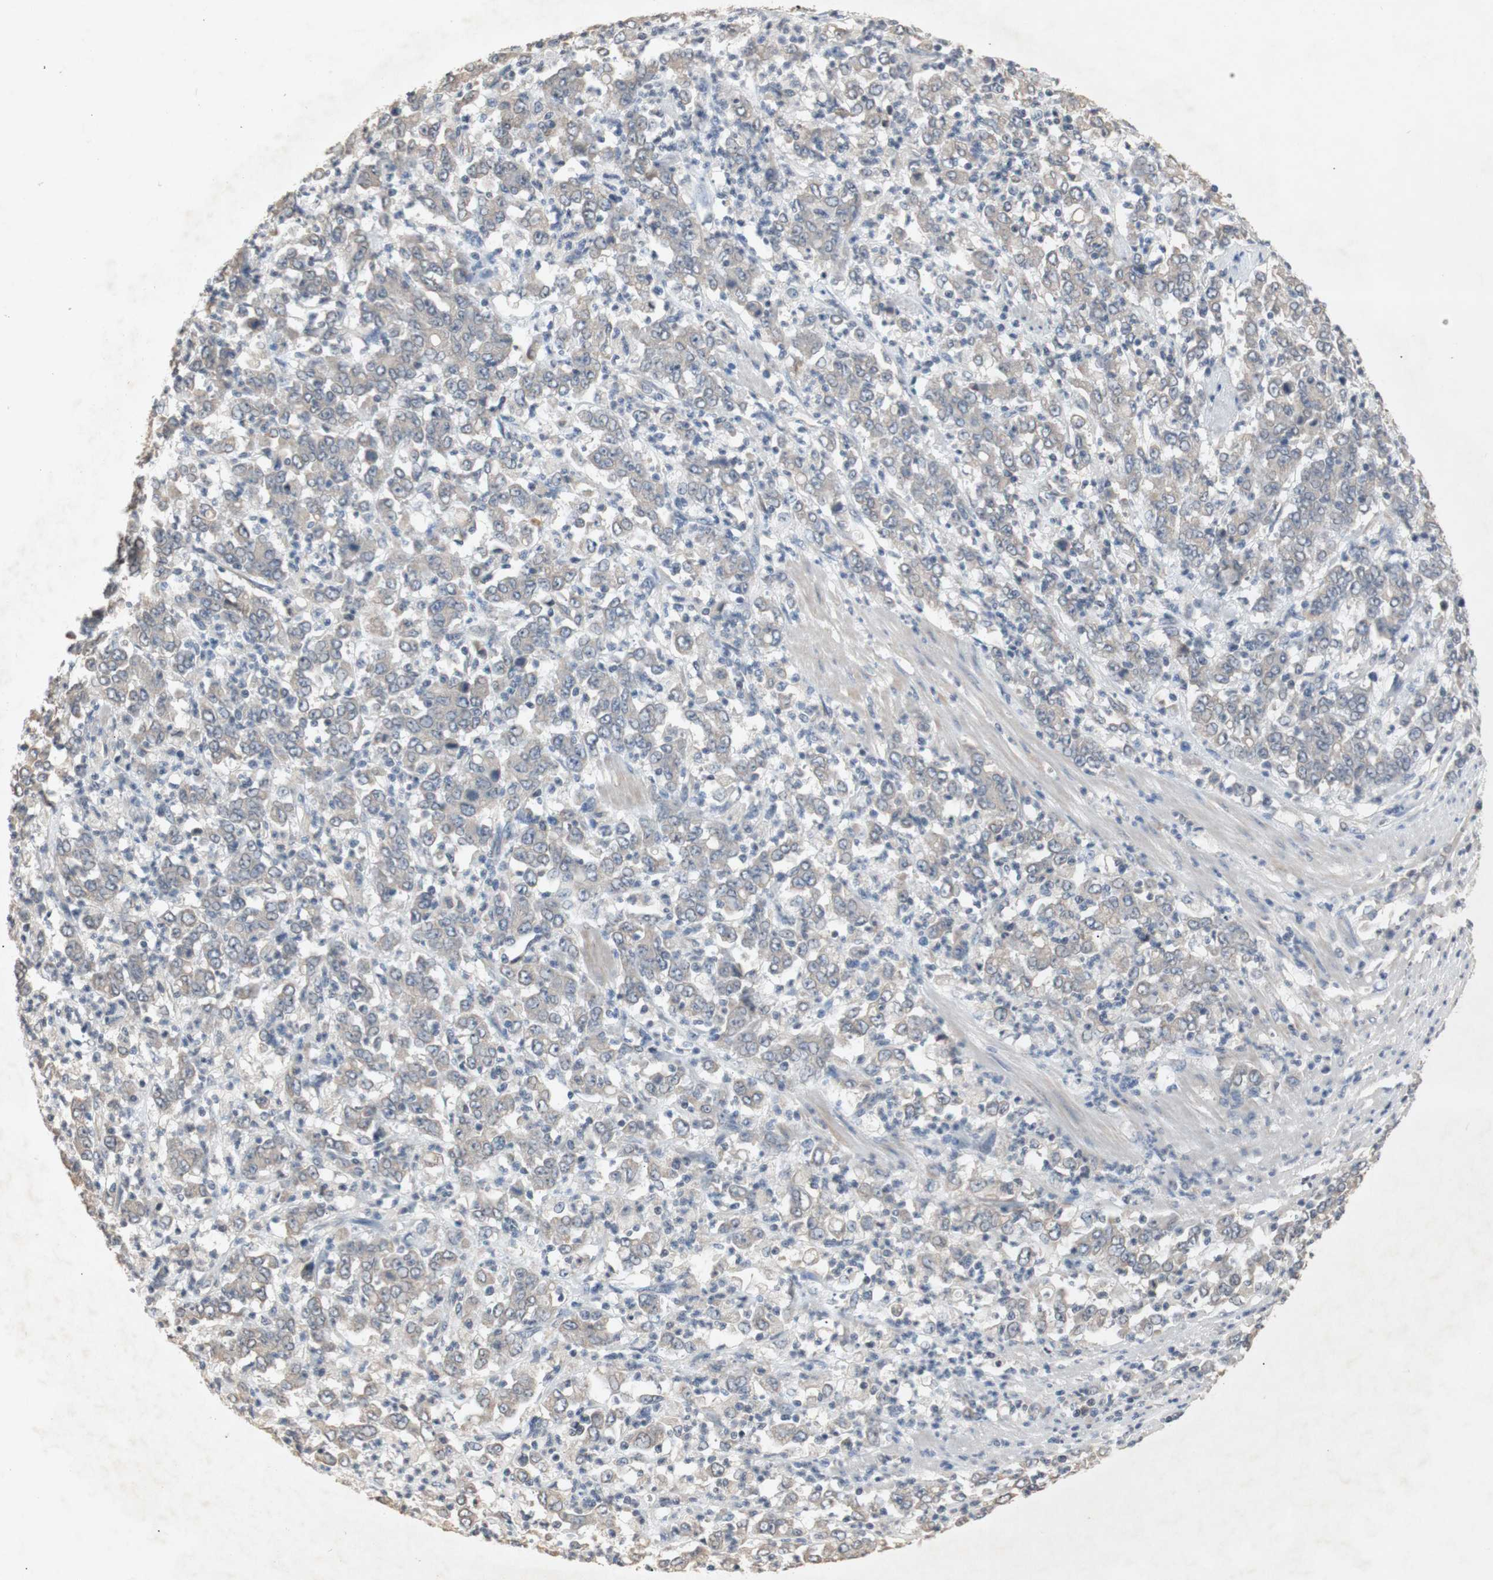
{"staining": {"intensity": "weak", "quantity": "25%-75%", "location": "cytoplasmic/membranous"}, "tissue": "stomach cancer", "cell_type": "Tumor cells", "image_type": "cancer", "snomed": [{"axis": "morphology", "description": "Adenocarcinoma, NOS"}, {"axis": "topography", "description": "Stomach, lower"}], "caption": "Weak cytoplasmic/membranous protein expression is seen in about 25%-75% of tumor cells in stomach adenocarcinoma.", "gene": "FOSB", "patient": {"sex": "female", "age": 71}}